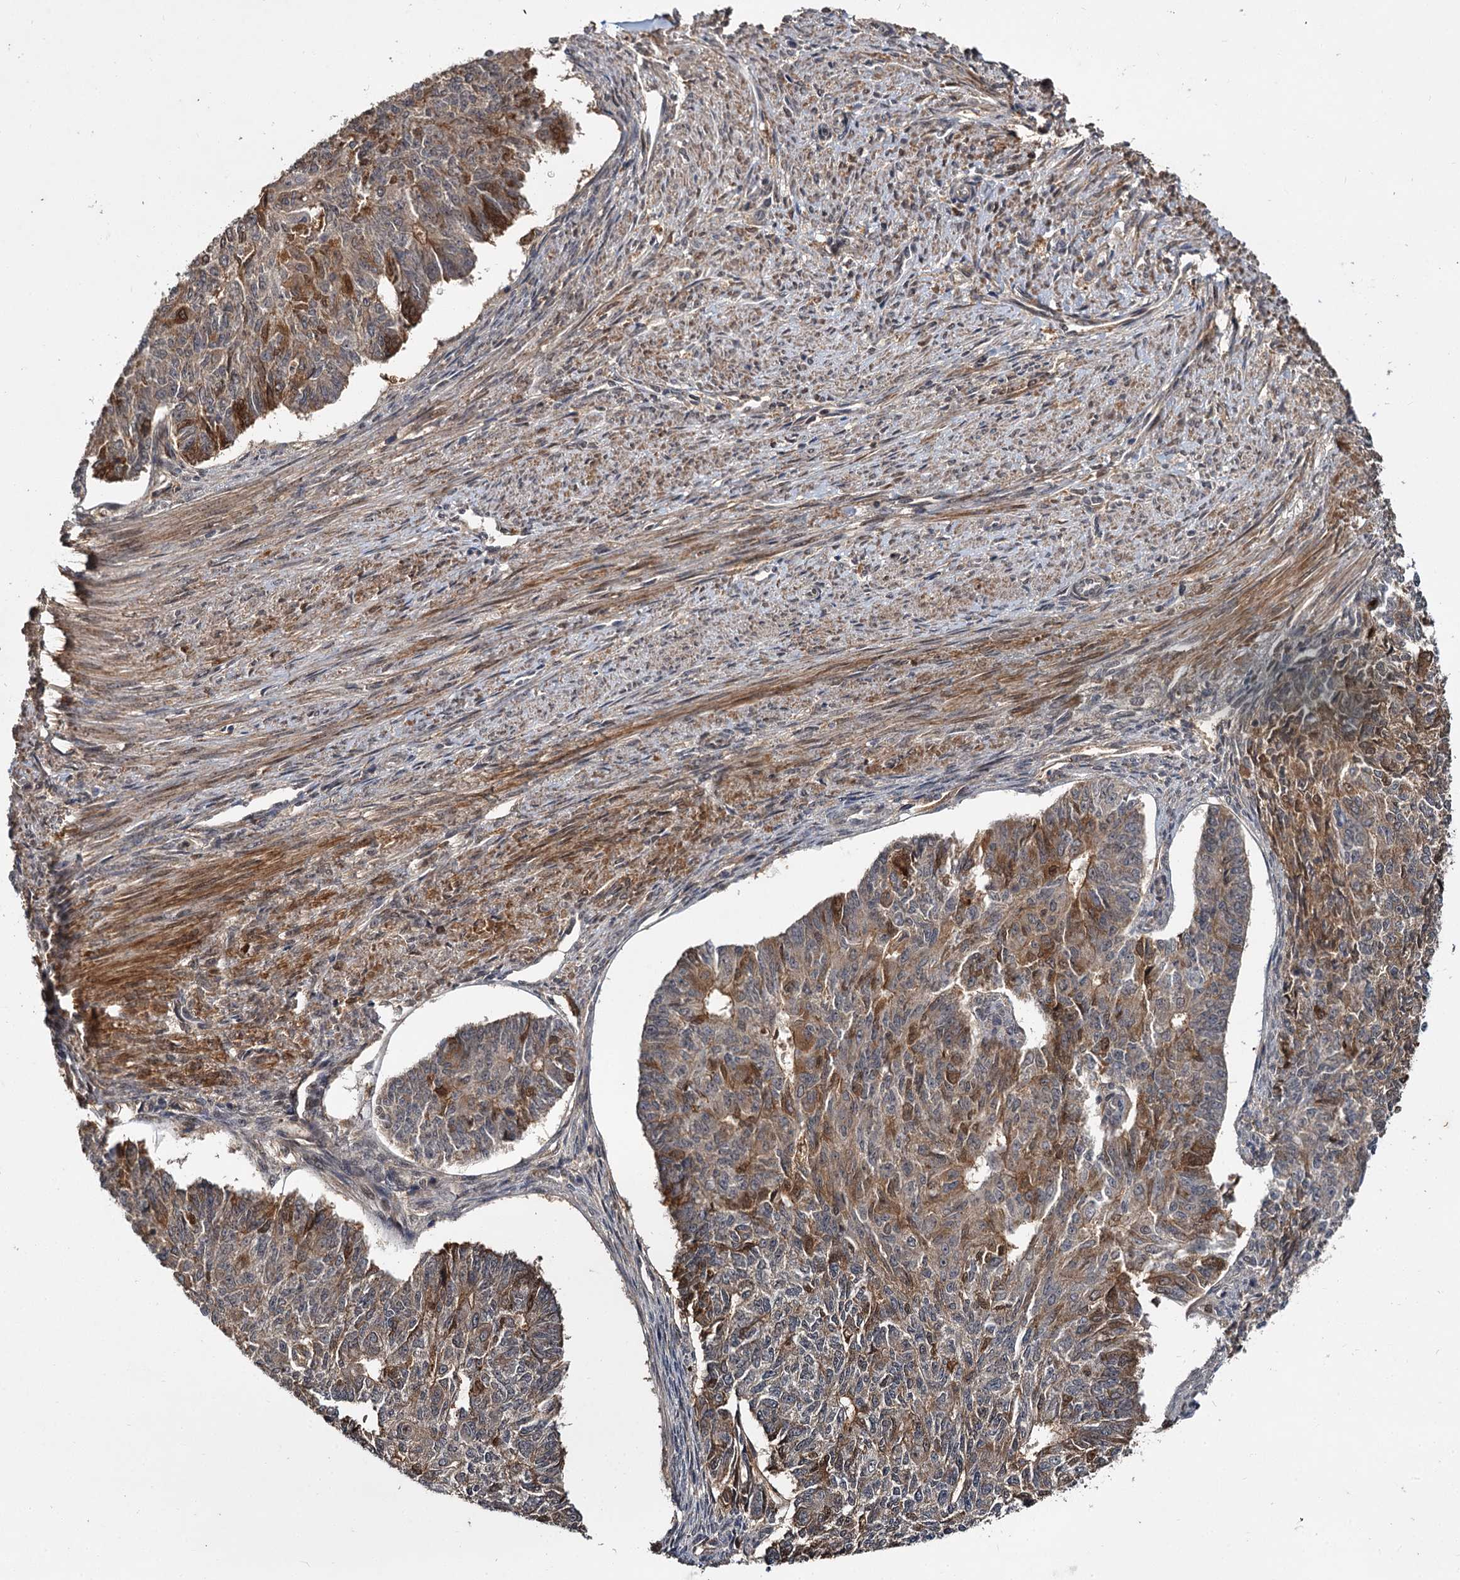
{"staining": {"intensity": "moderate", "quantity": "<25%", "location": "cytoplasmic/membranous"}, "tissue": "endometrial cancer", "cell_type": "Tumor cells", "image_type": "cancer", "snomed": [{"axis": "morphology", "description": "Adenocarcinoma, NOS"}, {"axis": "topography", "description": "Endometrium"}], "caption": "Immunohistochemical staining of endometrial cancer displays moderate cytoplasmic/membranous protein expression in about <25% of tumor cells. Nuclei are stained in blue.", "gene": "MBD6", "patient": {"sex": "female", "age": 32}}